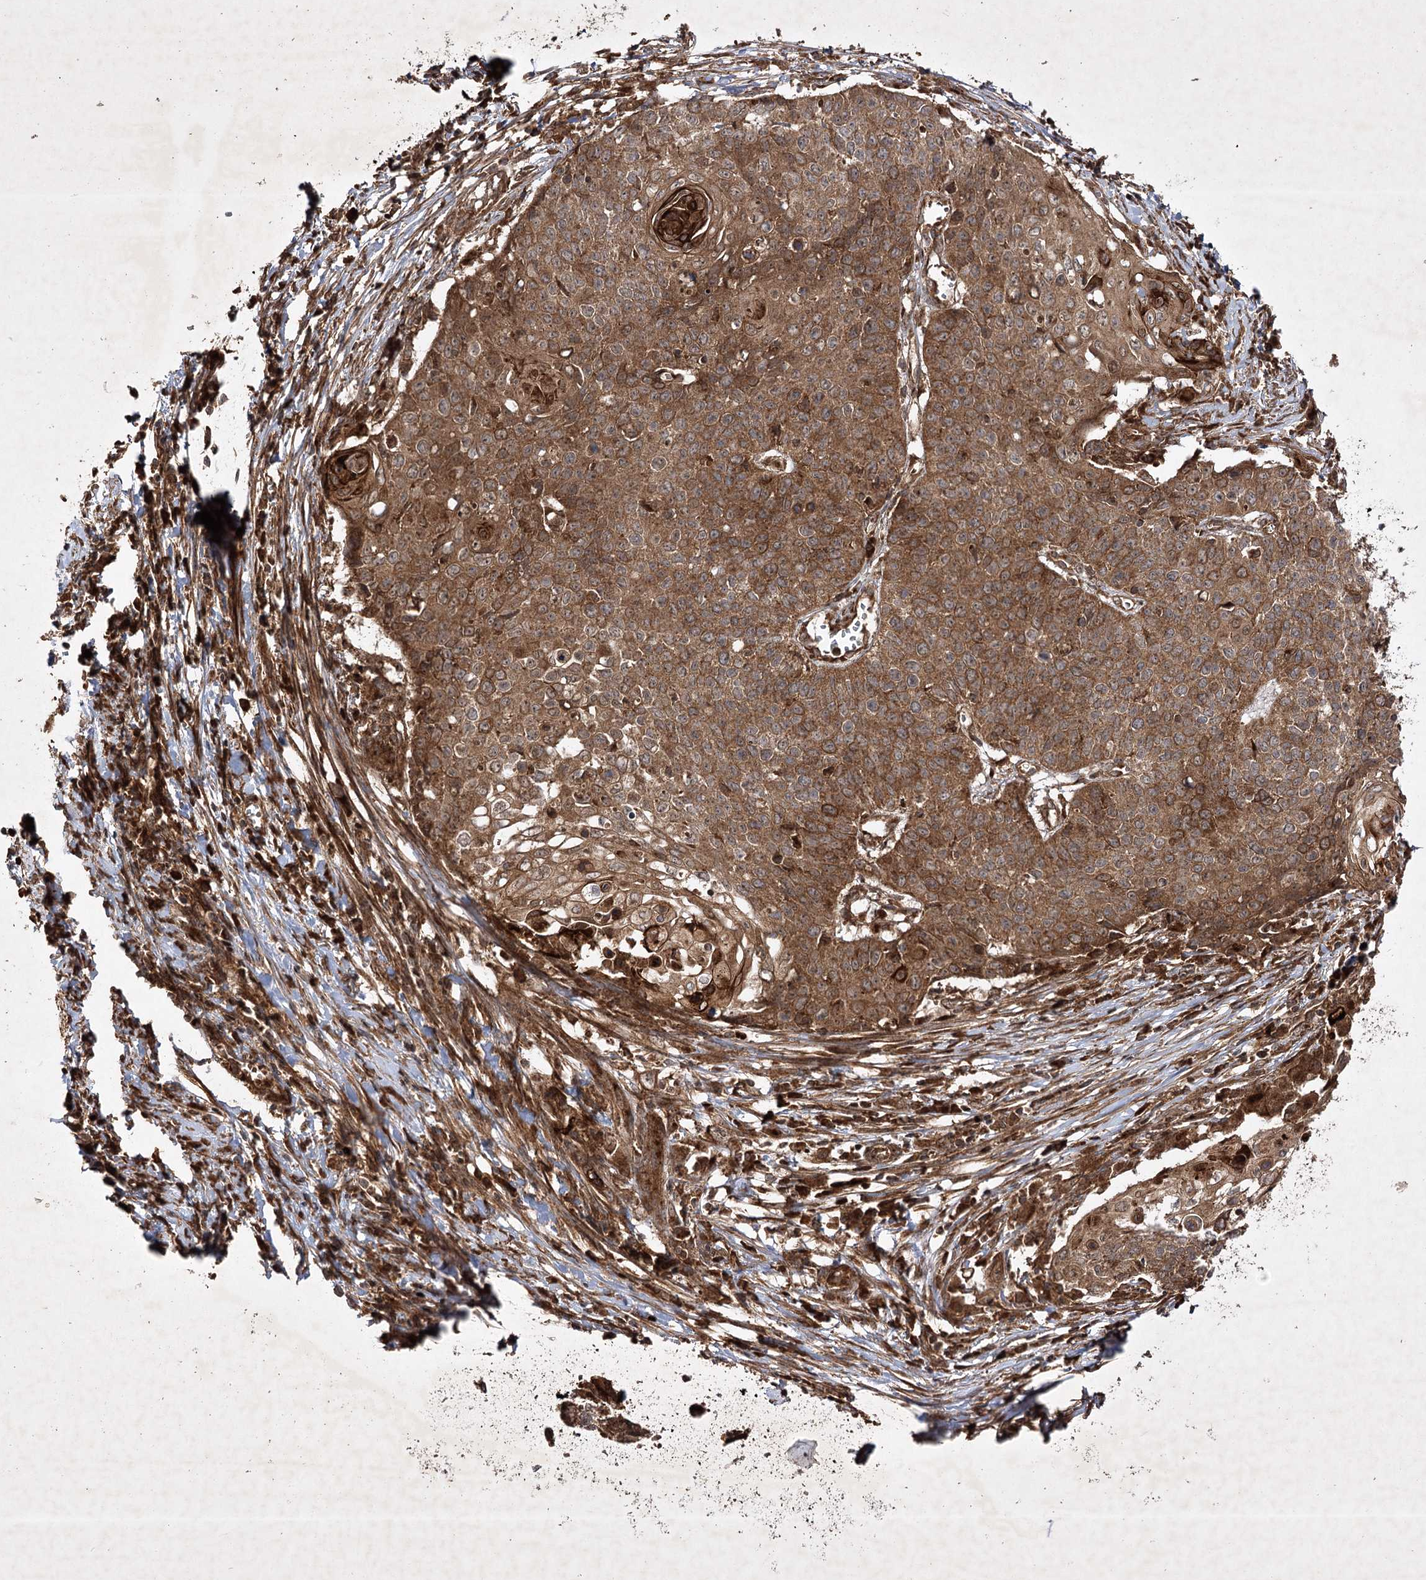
{"staining": {"intensity": "moderate", "quantity": ">75%", "location": "cytoplasmic/membranous"}, "tissue": "cervical cancer", "cell_type": "Tumor cells", "image_type": "cancer", "snomed": [{"axis": "morphology", "description": "Squamous cell carcinoma, NOS"}, {"axis": "topography", "description": "Cervix"}], "caption": "A brown stain highlights moderate cytoplasmic/membranous expression of a protein in squamous cell carcinoma (cervical) tumor cells.", "gene": "DNAJC13", "patient": {"sex": "female", "age": 39}}